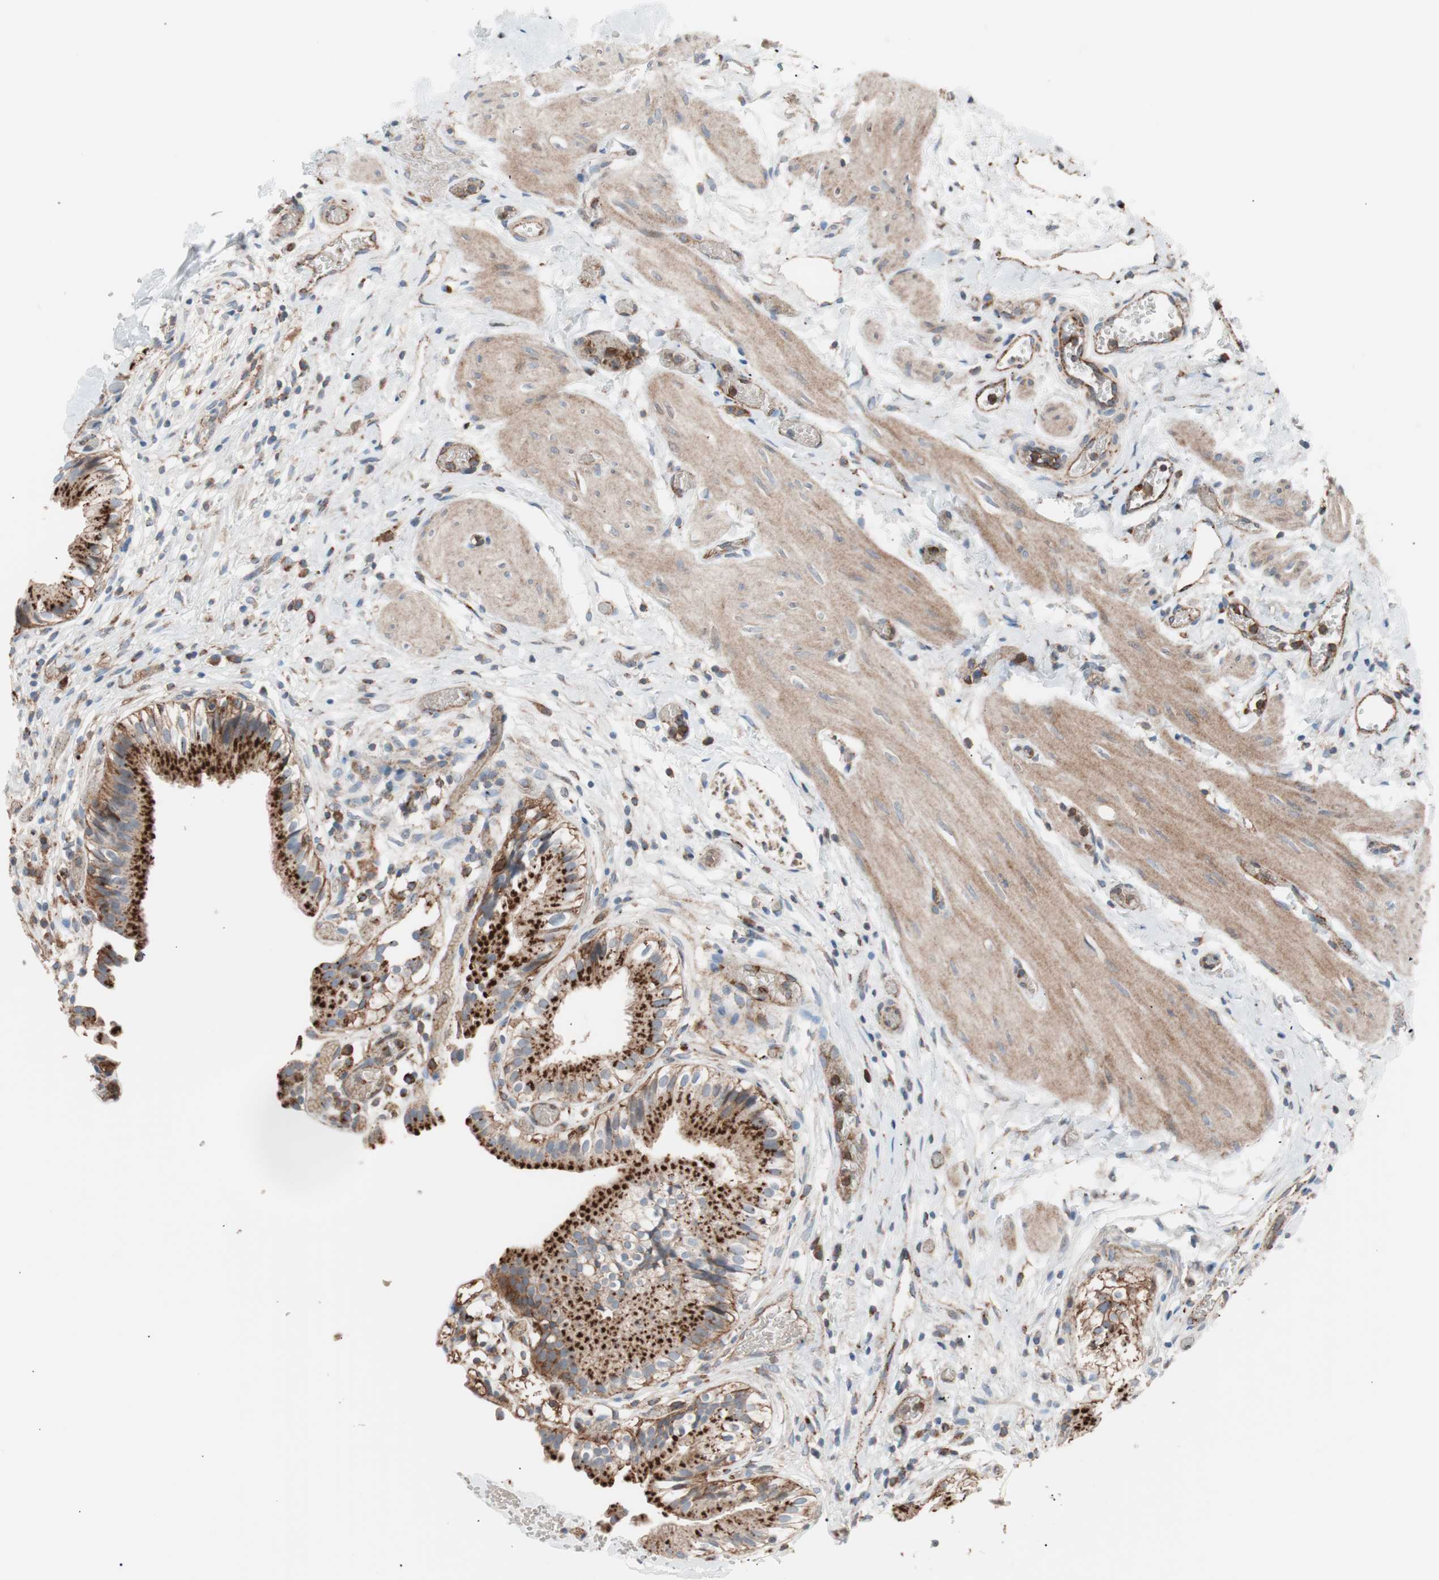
{"staining": {"intensity": "strong", "quantity": ">75%", "location": "cytoplasmic/membranous"}, "tissue": "gallbladder", "cell_type": "Glandular cells", "image_type": "normal", "snomed": [{"axis": "morphology", "description": "Normal tissue, NOS"}, {"axis": "topography", "description": "Gallbladder"}], "caption": "A micrograph of gallbladder stained for a protein reveals strong cytoplasmic/membranous brown staining in glandular cells.", "gene": "FLOT2", "patient": {"sex": "male", "age": 65}}